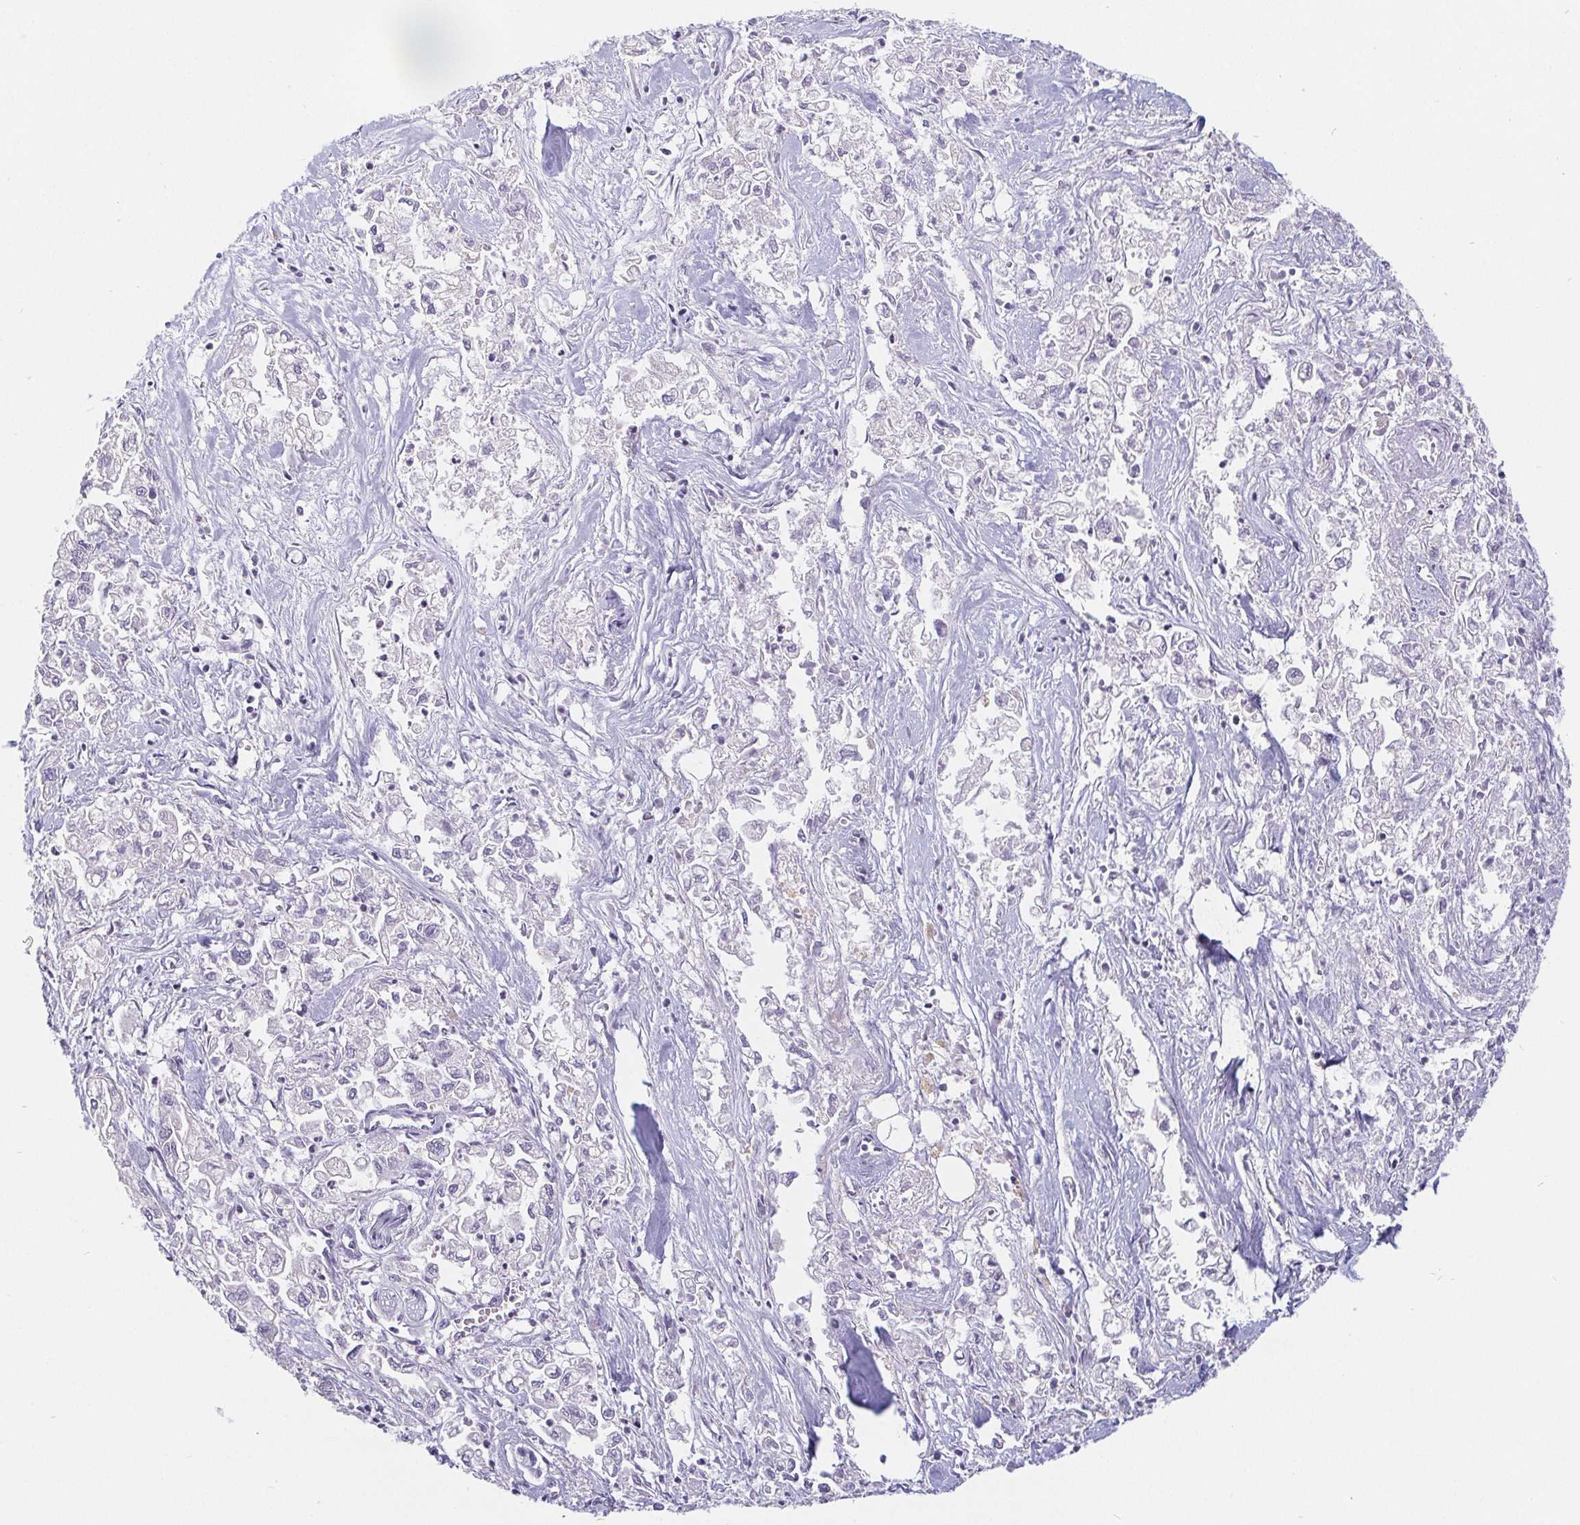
{"staining": {"intensity": "negative", "quantity": "none", "location": "none"}, "tissue": "pancreatic cancer", "cell_type": "Tumor cells", "image_type": "cancer", "snomed": [{"axis": "morphology", "description": "Adenocarcinoma, NOS"}, {"axis": "topography", "description": "Pancreas"}], "caption": "Immunohistochemistry histopathology image of human pancreatic cancer stained for a protein (brown), which reveals no expression in tumor cells.", "gene": "POU2F1", "patient": {"sex": "male", "age": 72}}